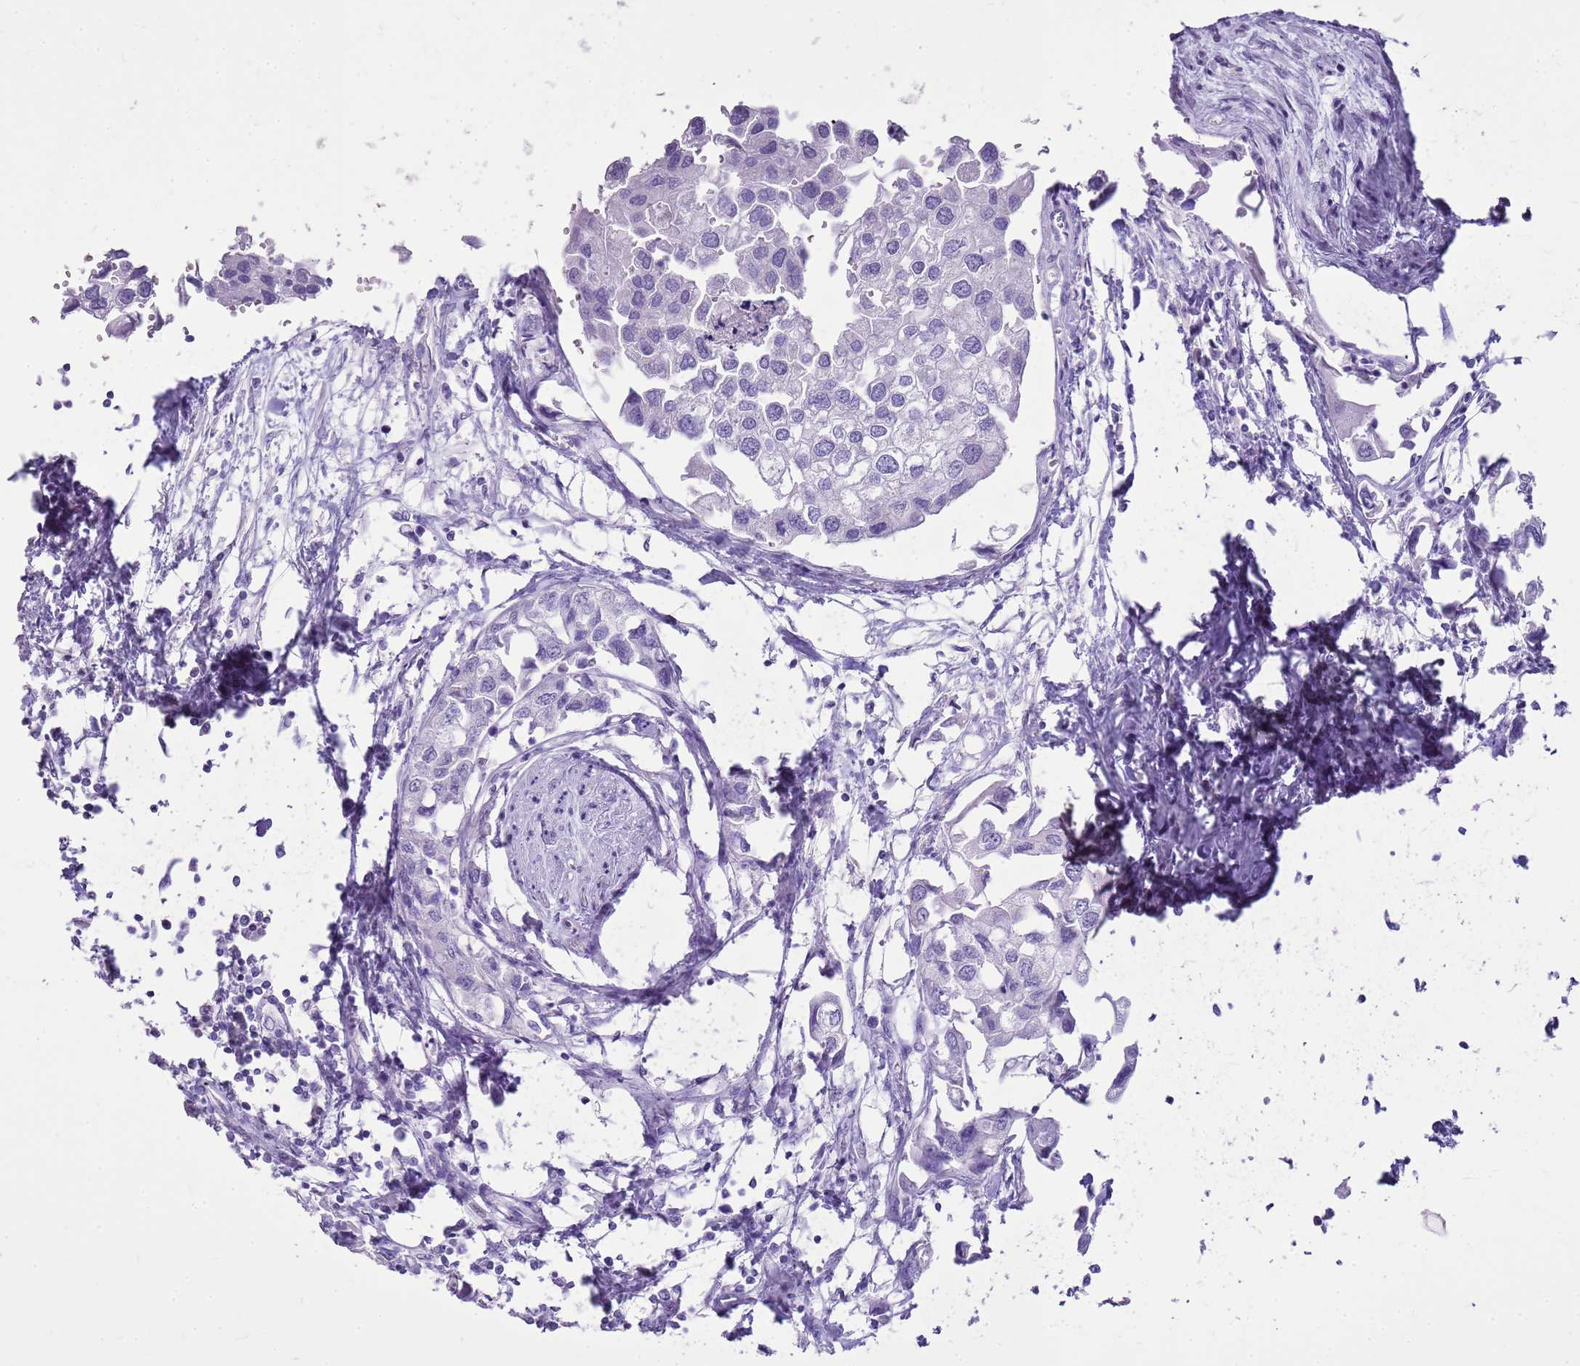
{"staining": {"intensity": "negative", "quantity": "none", "location": "none"}, "tissue": "urothelial cancer", "cell_type": "Tumor cells", "image_type": "cancer", "snomed": [{"axis": "morphology", "description": "Urothelial carcinoma, High grade"}, {"axis": "topography", "description": "Urinary bladder"}], "caption": "IHC photomicrograph of urothelial cancer stained for a protein (brown), which displays no expression in tumor cells. (DAB immunohistochemistry visualized using brightfield microscopy, high magnification).", "gene": "CA8", "patient": {"sex": "male", "age": 64}}